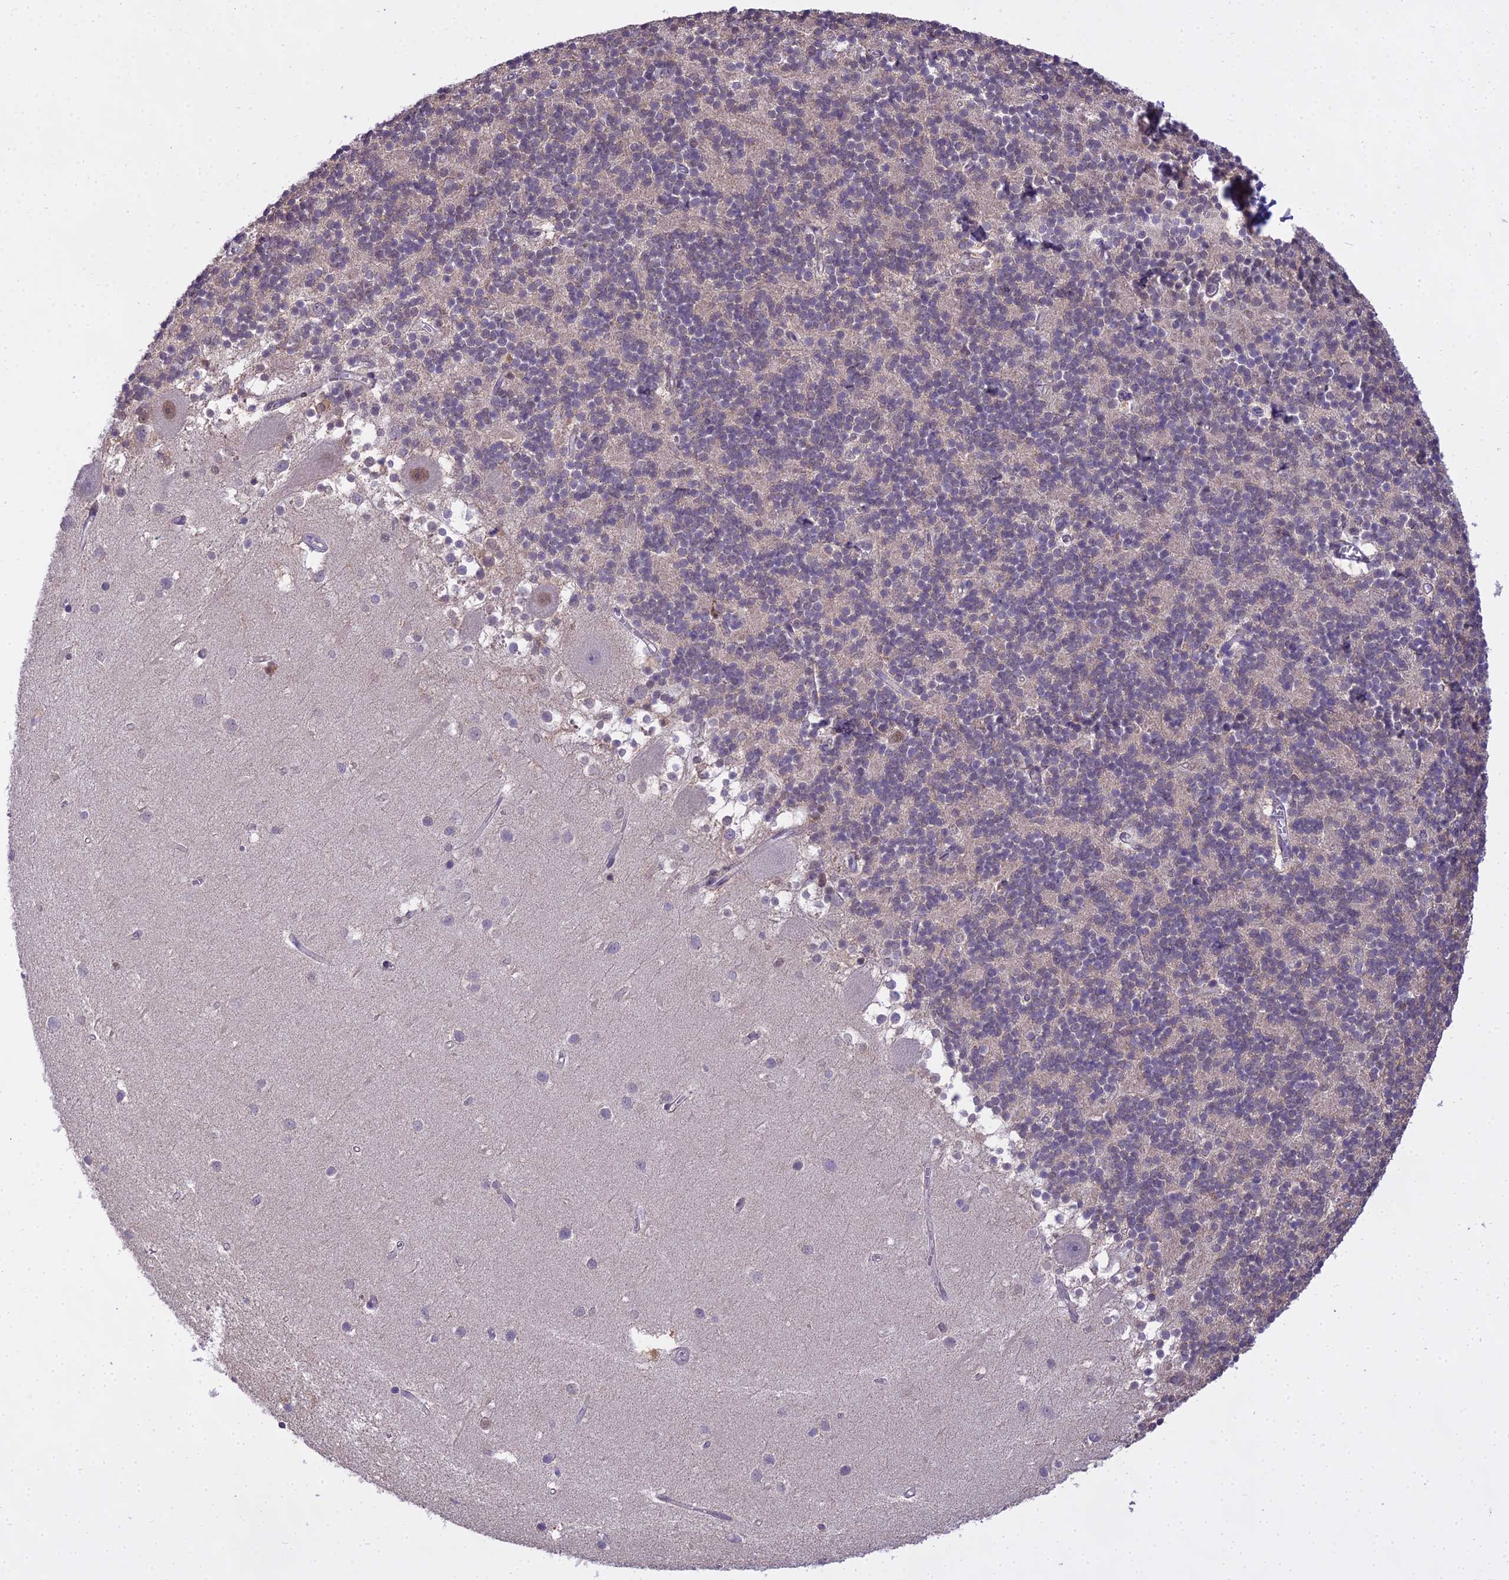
{"staining": {"intensity": "negative", "quantity": "none", "location": "none"}, "tissue": "cerebellum", "cell_type": "Cells in granular layer", "image_type": "normal", "snomed": [{"axis": "morphology", "description": "Normal tissue, NOS"}, {"axis": "topography", "description": "Cerebellum"}], "caption": "The photomicrograph shows no staining of cells in granular layer in benign cerebellum. (DAB immunohistochemistry visualized using brightfield microscopy, high magnification).", "gene": "MAT2A", "patient": {"sex": "male", "age": 54}}